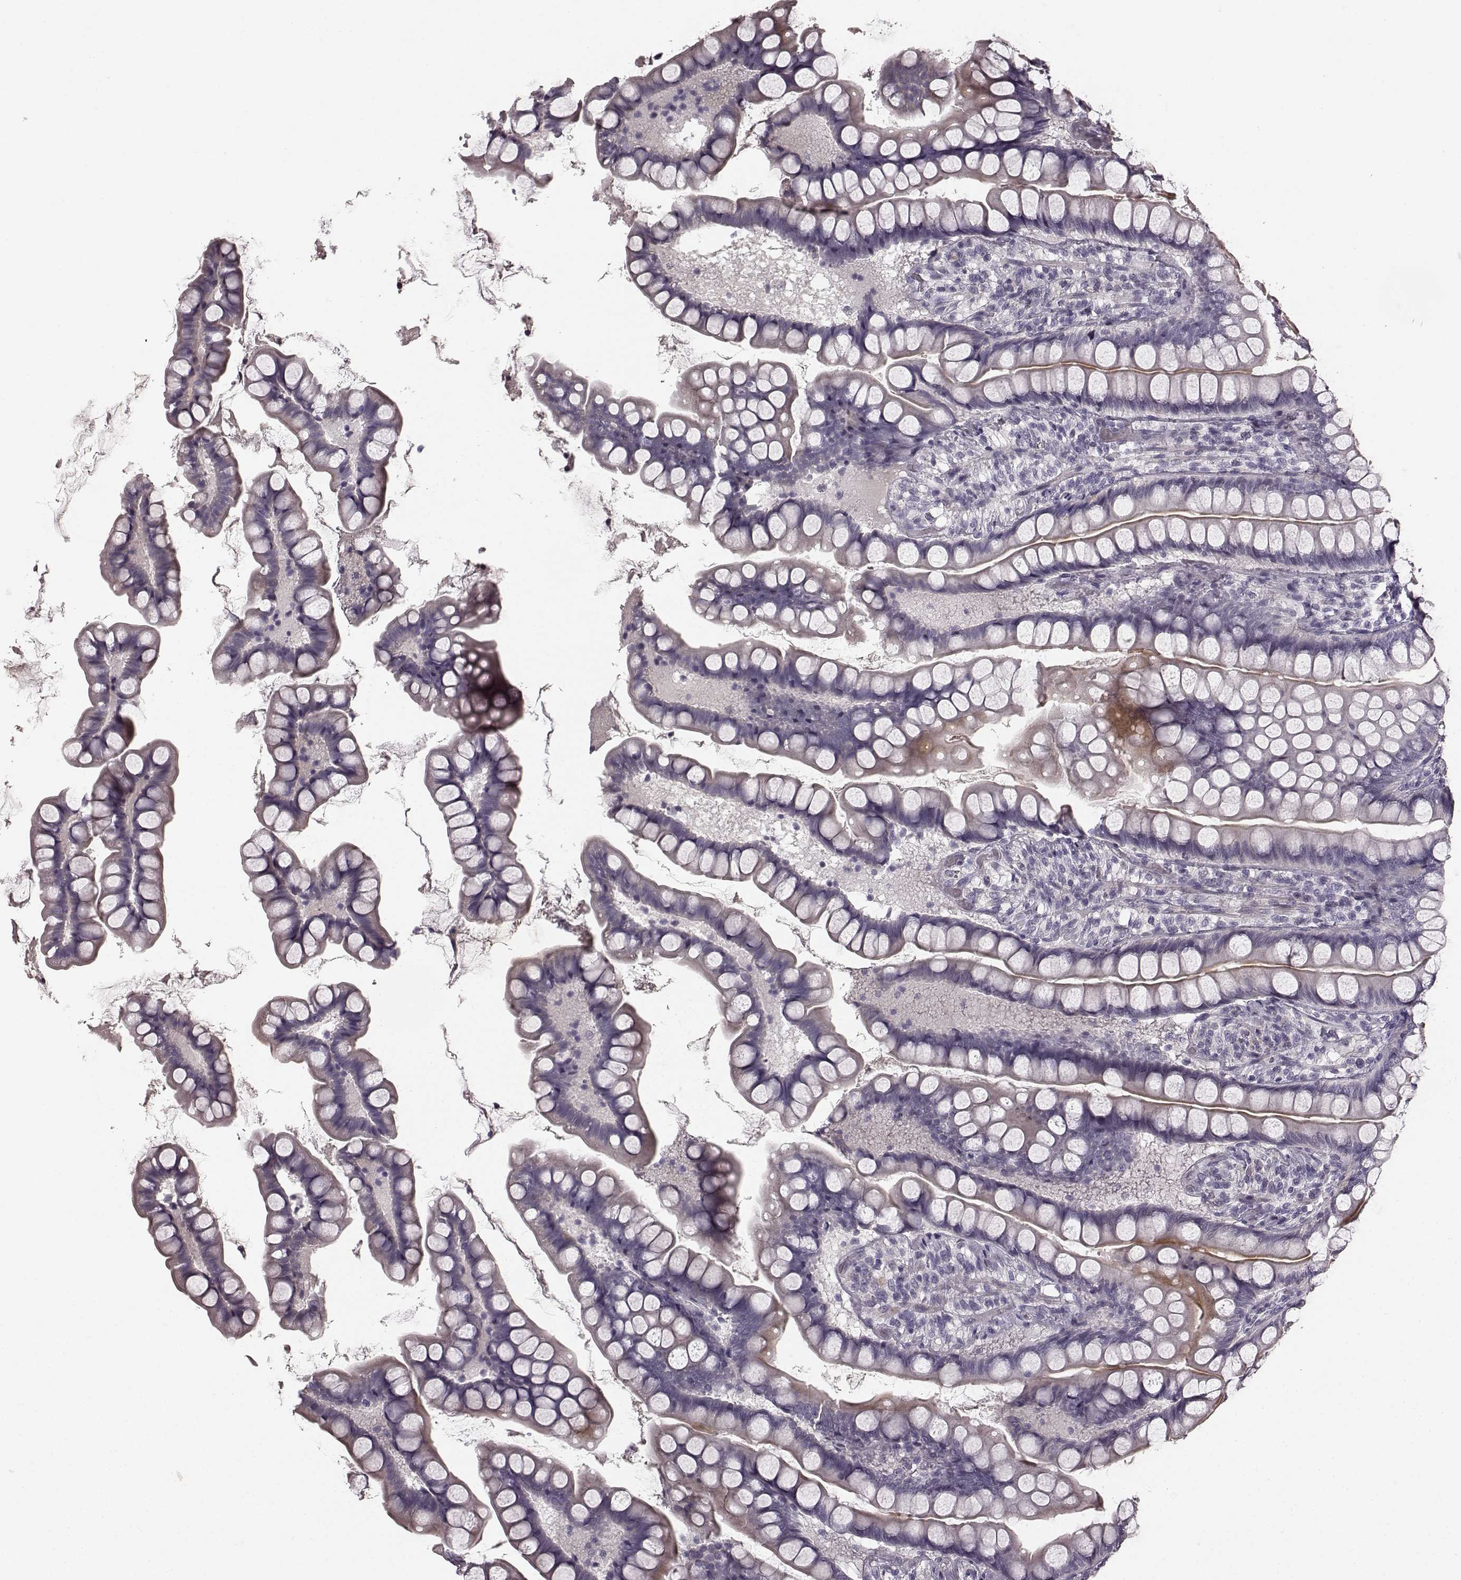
{"staining": {"intensity": "moderate", "quantity": "<25%", "location": "cytoplasmic/membranous"}, "tissue": "small intestine", "cell_type": "Glandular cells", "image_type": "normal", "snomed": [{"axis": "morphology", "description": "Normal tissue, NOS"}, {"axis": "topography", "description": "Small intestine"}], "caption": "Protein expression analysis of normal human small intestine reveals moderate cytoplasmic/membranous positivity in about <25% of glandular cells. Immunohistochemistry (ihc) stains the protein in brown and the nuclei are stained blue.", "gene": "RIT2", "patient": {"sex": "male", "age": 70}}